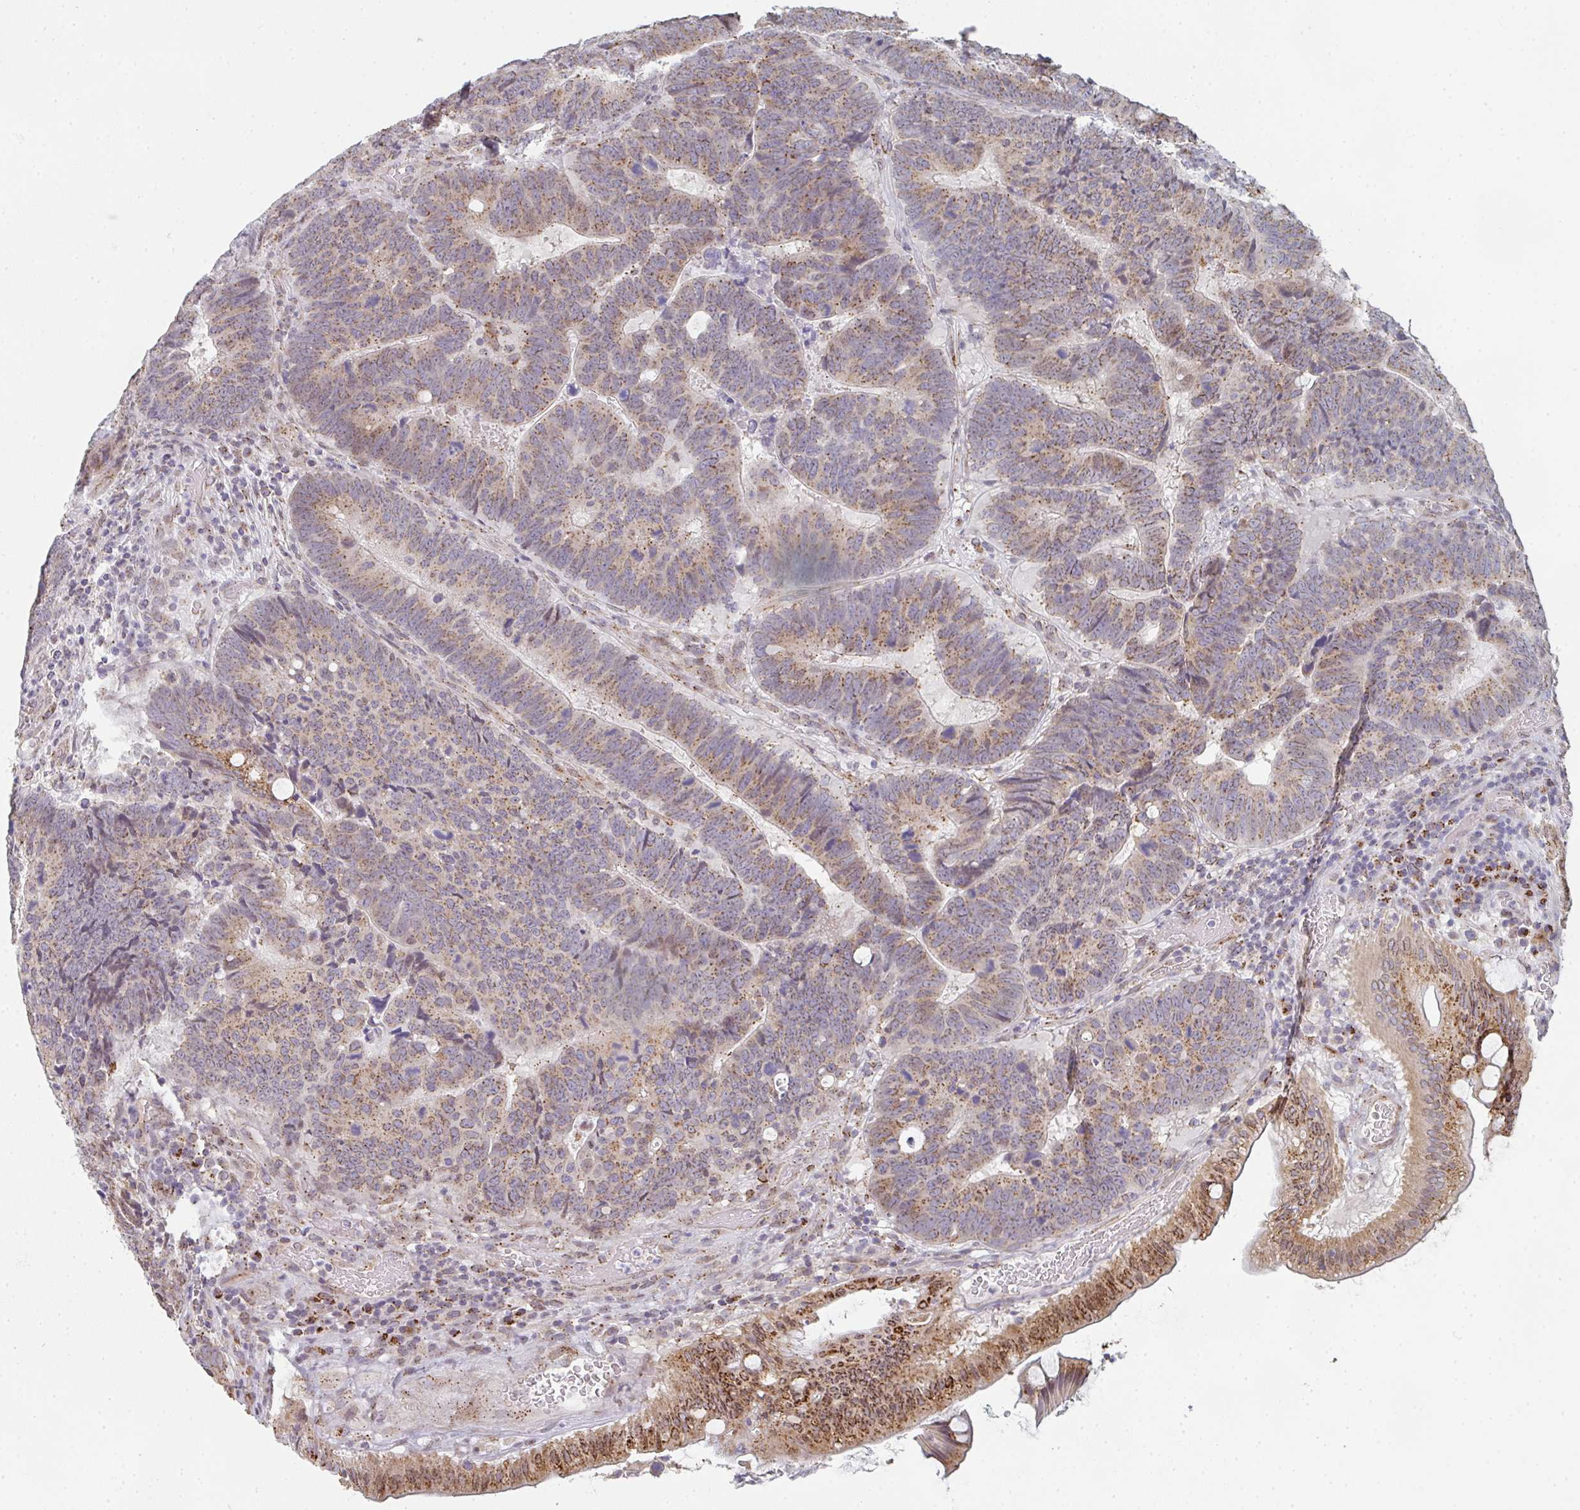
{"staining": {"intensity": "moderate", "quantity": ">75%", "location": "cytoplasmic/membranous"}, "tissue": "colorectal cancer", "cell_type": "Tumor cells", "image_type": "cancer", "snomed": [{"axis": "morphology", "description": "Adenocarcinoma, NOS"}, {"axis": "topography", "description": "Colon"}], "caption": "Protein staining of colorectal adenocarcinoma tissue reveals moderate cytoplasmic/membranous staining in about >75% of tumor cells.", "gene": "ZNF526", "patient": {"sex": "male", "age": 62}}